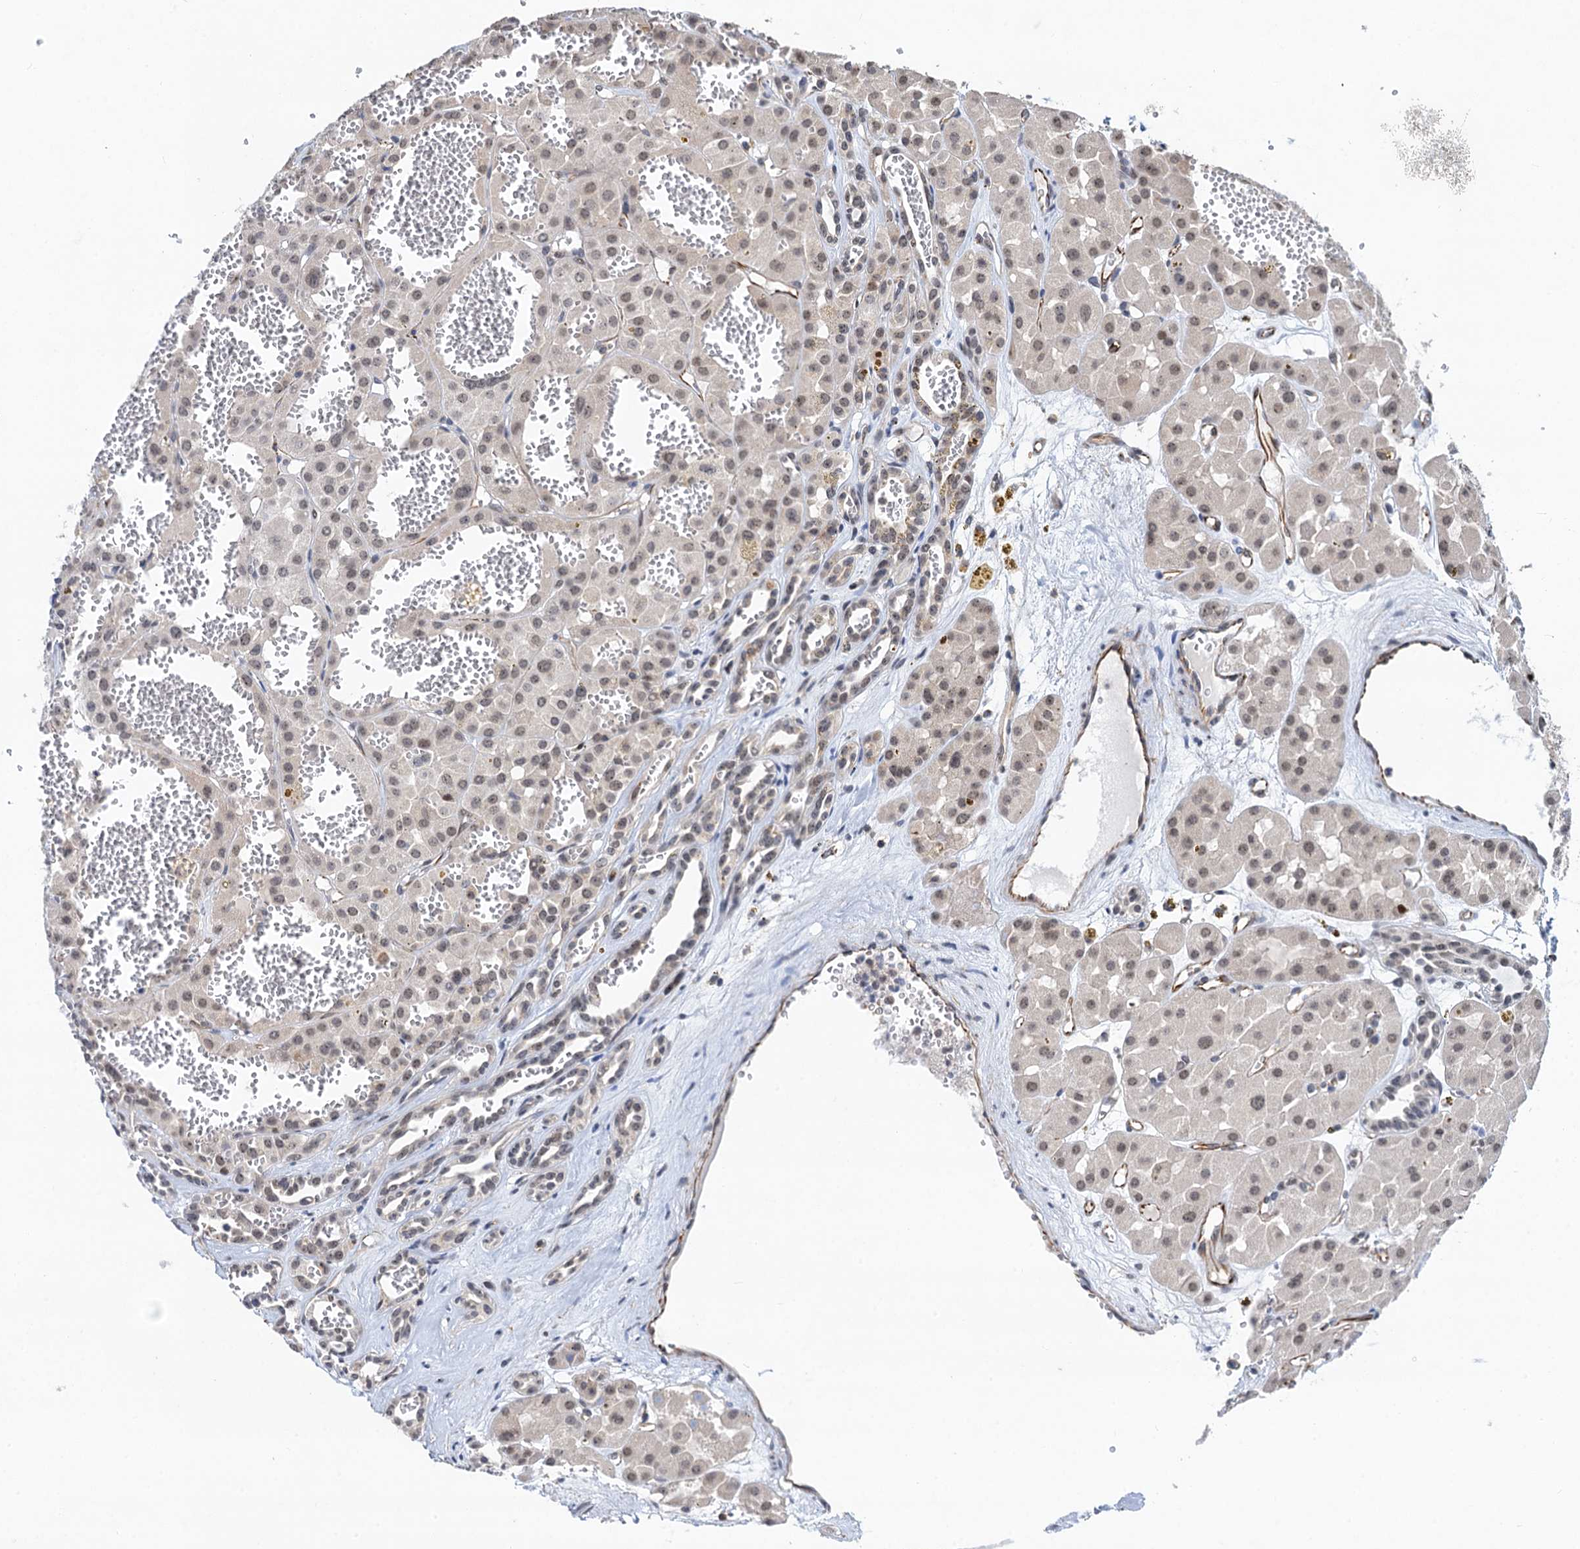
{"staining": {"intensity": "weak", "quantity": "25%-75%", "location": "nuclear"}, "tissue": "renal cancer", "cell_type": "Tumor cells", "image_type": "cancer", "snomed": [{"axis": "morphology", "description": "Carcinoma, NOS"}, {"axis": "topography", "description": "Kidney"}], "caption": "Tumor cells exhibit low levels of weak nuclear expression in approximately 25%-75% of cells in human renal carcinoma.", "gene": "TMA16", "patient": {"sex": "female", "age": 75}}